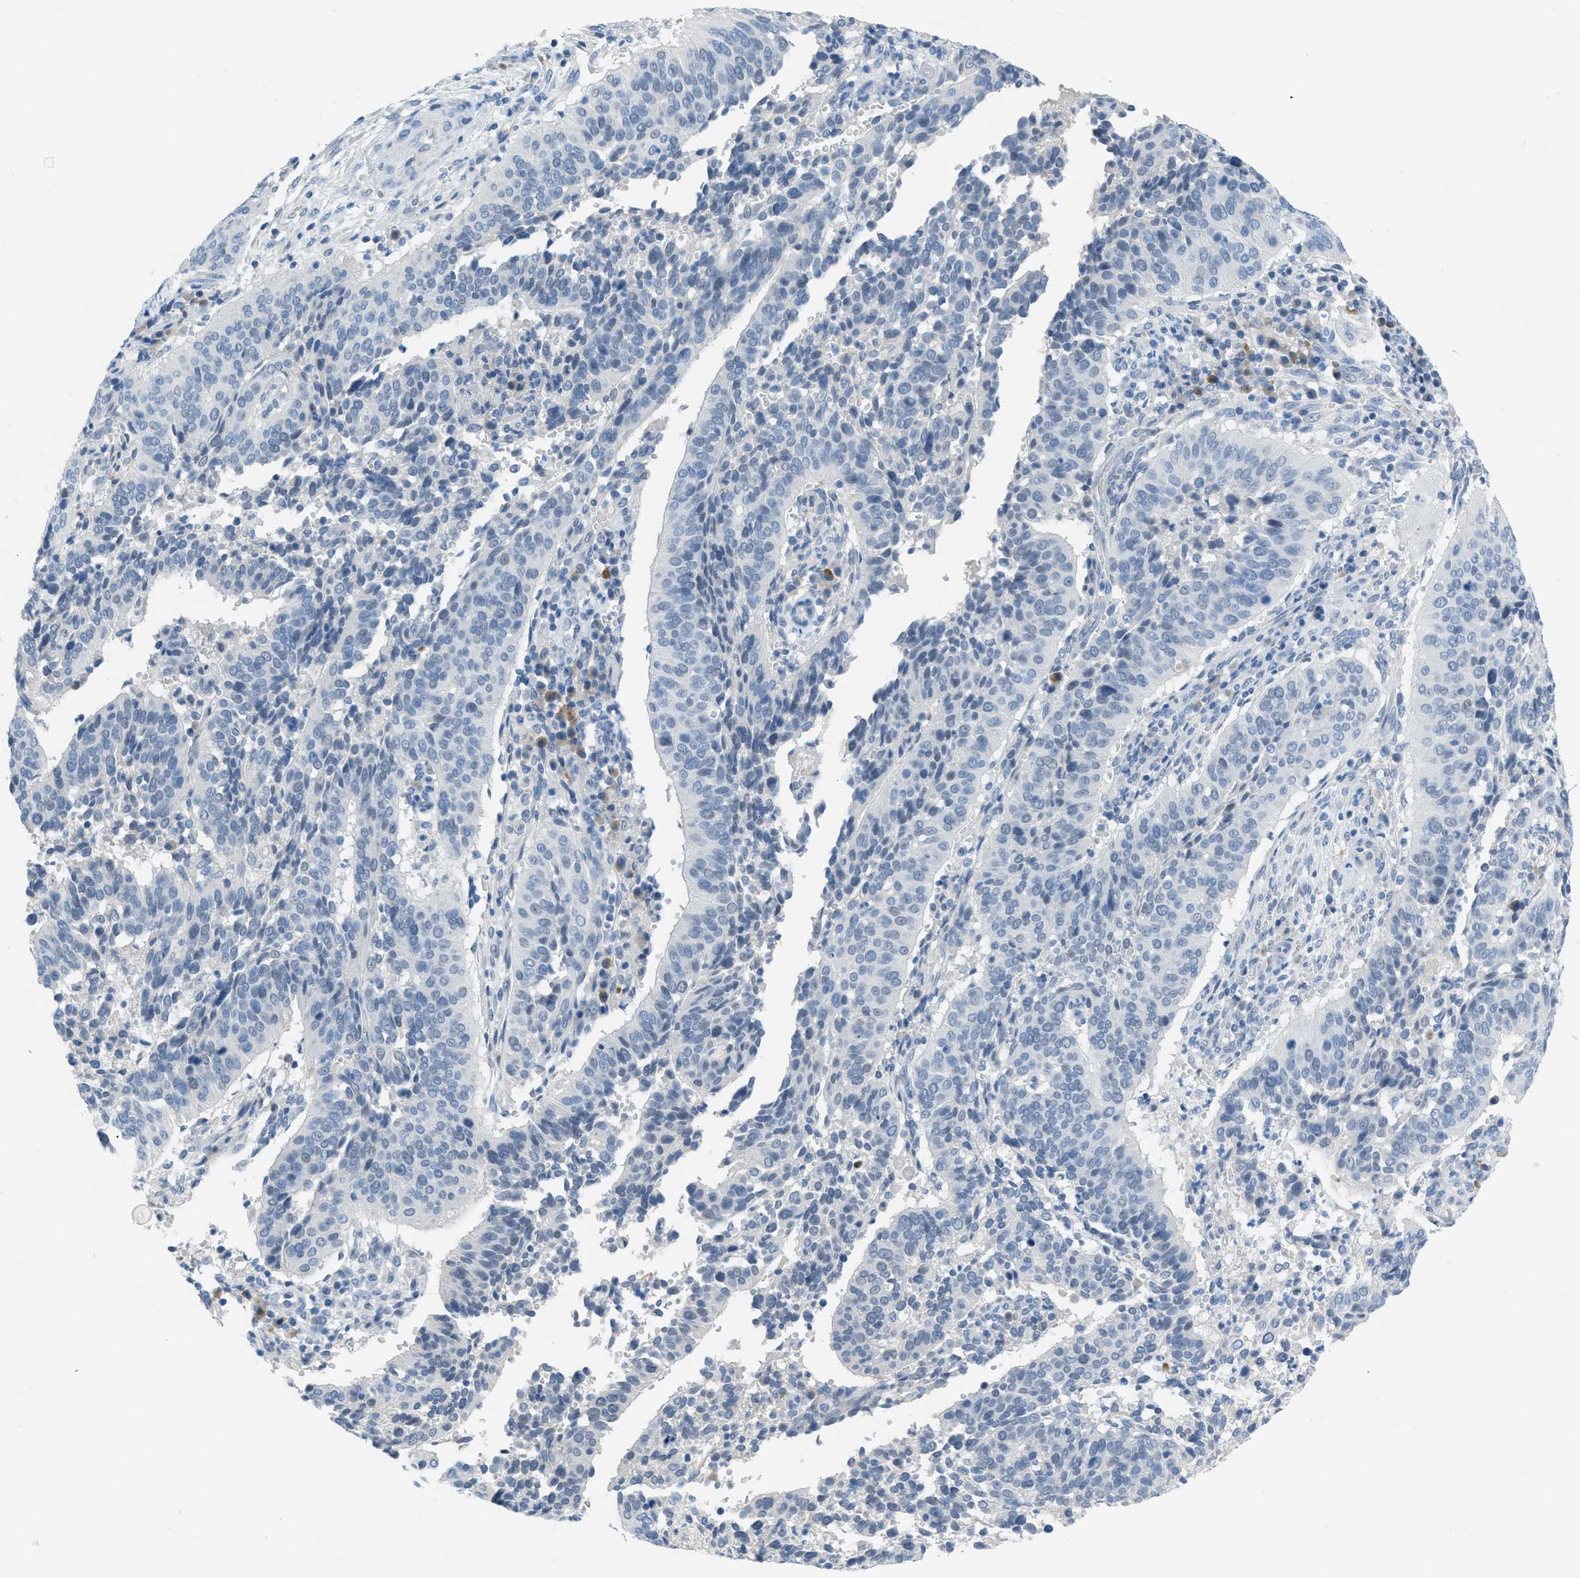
{"staining": {"intensity": "negative", "quantity": "none", "location": "none"}, "tissue": "cervical cancer", "cell_type": "Tumor cells", "image_type": "cancer", "snomed": [{"axis": "morphology", "description": "Normal tissue, NOS"}, {"axis": "morphology", "description": "Squamous cell carcinoma, NOS"}, {"axis": "topography", "description": "Cervix"}], "caption": "Immunohistochemical staining of cervical cancer demonstrates no significant expression in tumor cells.", "gene": "HSF2", "patient": {"sex": "female", "age": 39}}